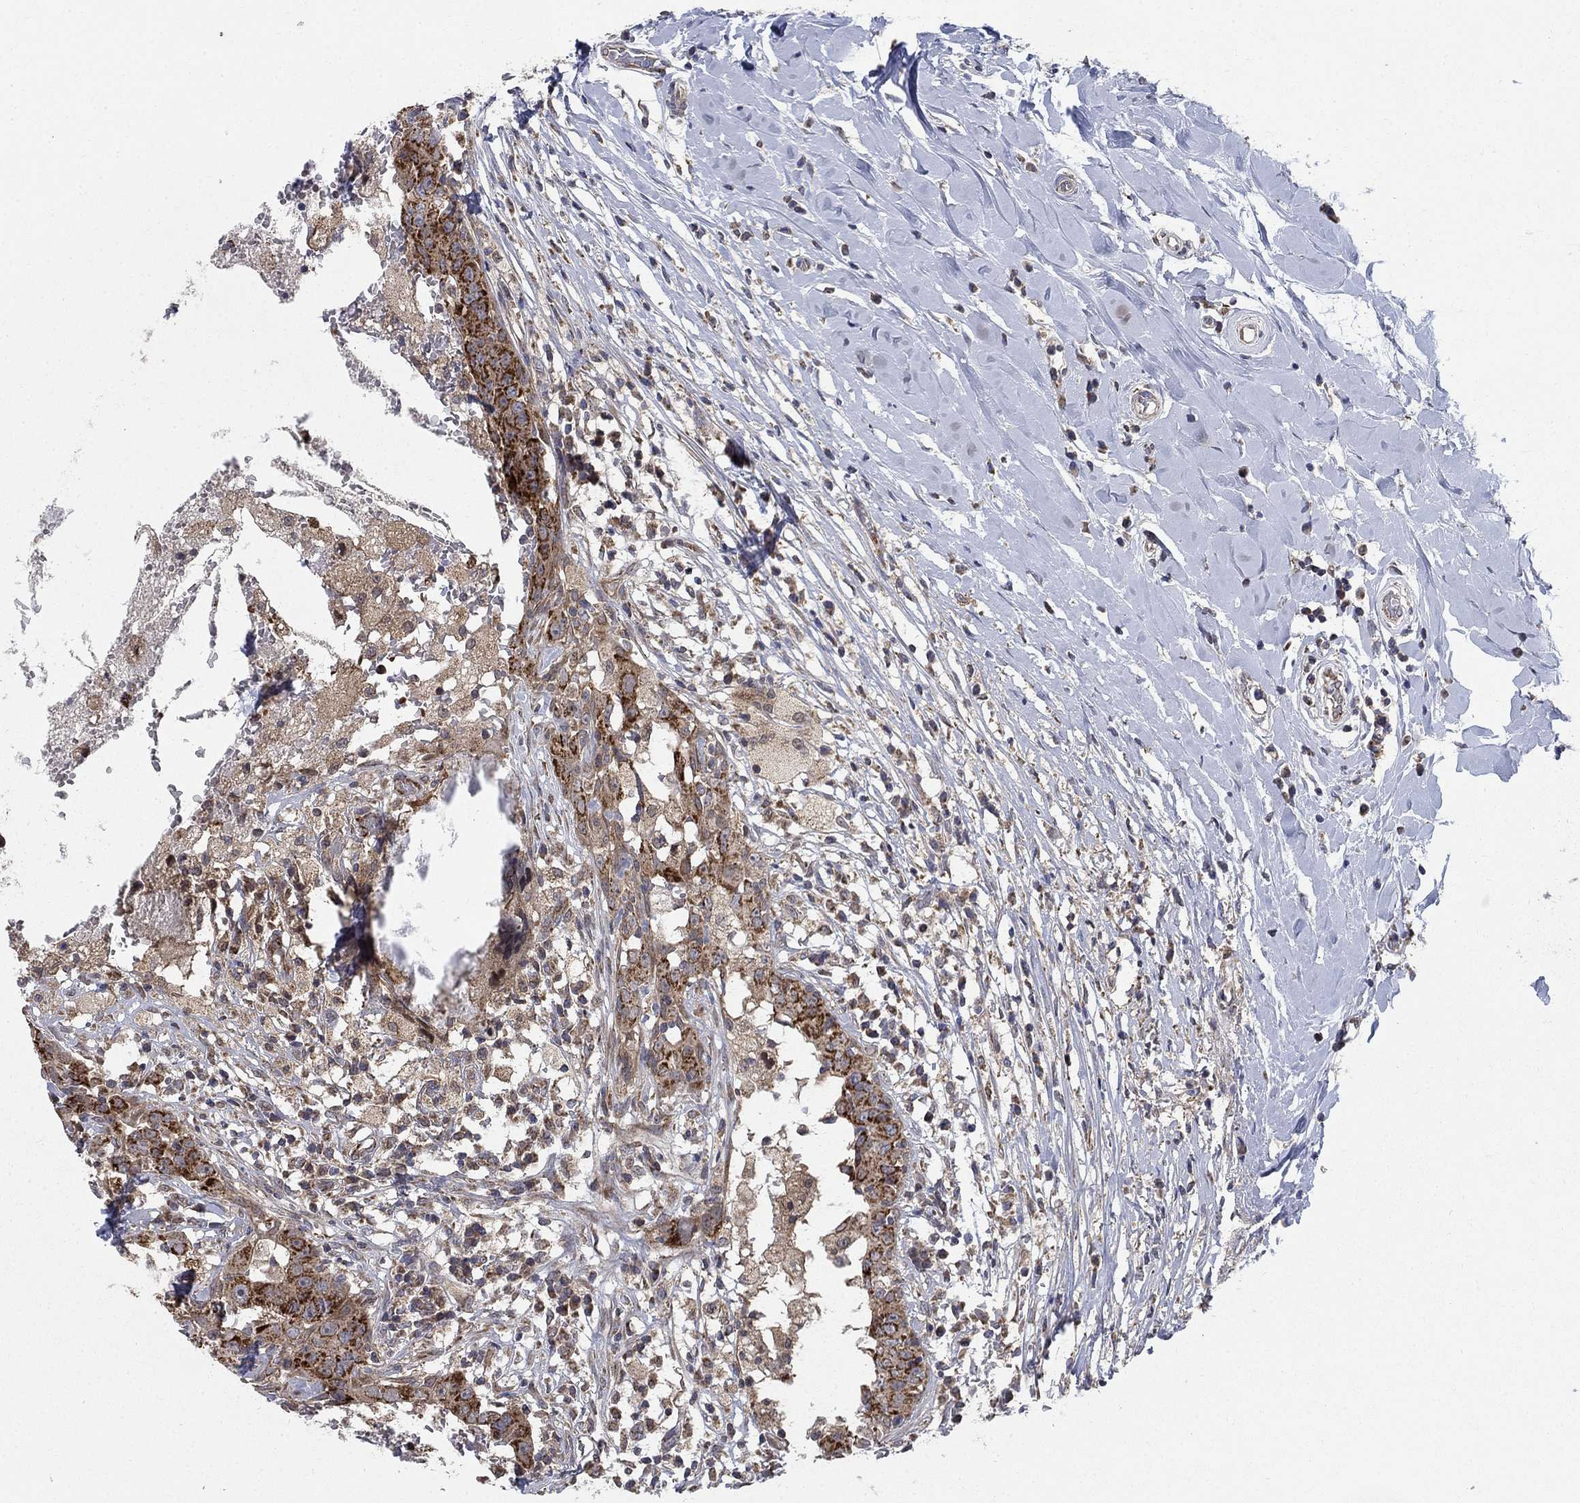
{"staining": {"intensity": "strong", "quantity": "25%-75%", "location": "cytoplasmic/membranous"}, "tissue": "breast cancer", "cell_type": "Tumor cells", "image_type": "cancer", "snomed": [{"axis": "morphology", "description": "Duct carcinoma"}, {"axis": "topography", "description": "Breast"}], "caption": "Immunohistochemical staining of human breast cancer (infiltrating ductal carcinoma) displays high levels of strong cytoplasmic/membranous positivity in about 25%-75% of tumor cells.", "gene": "NME7", "patient": {"sex": "female", "age": 27}}